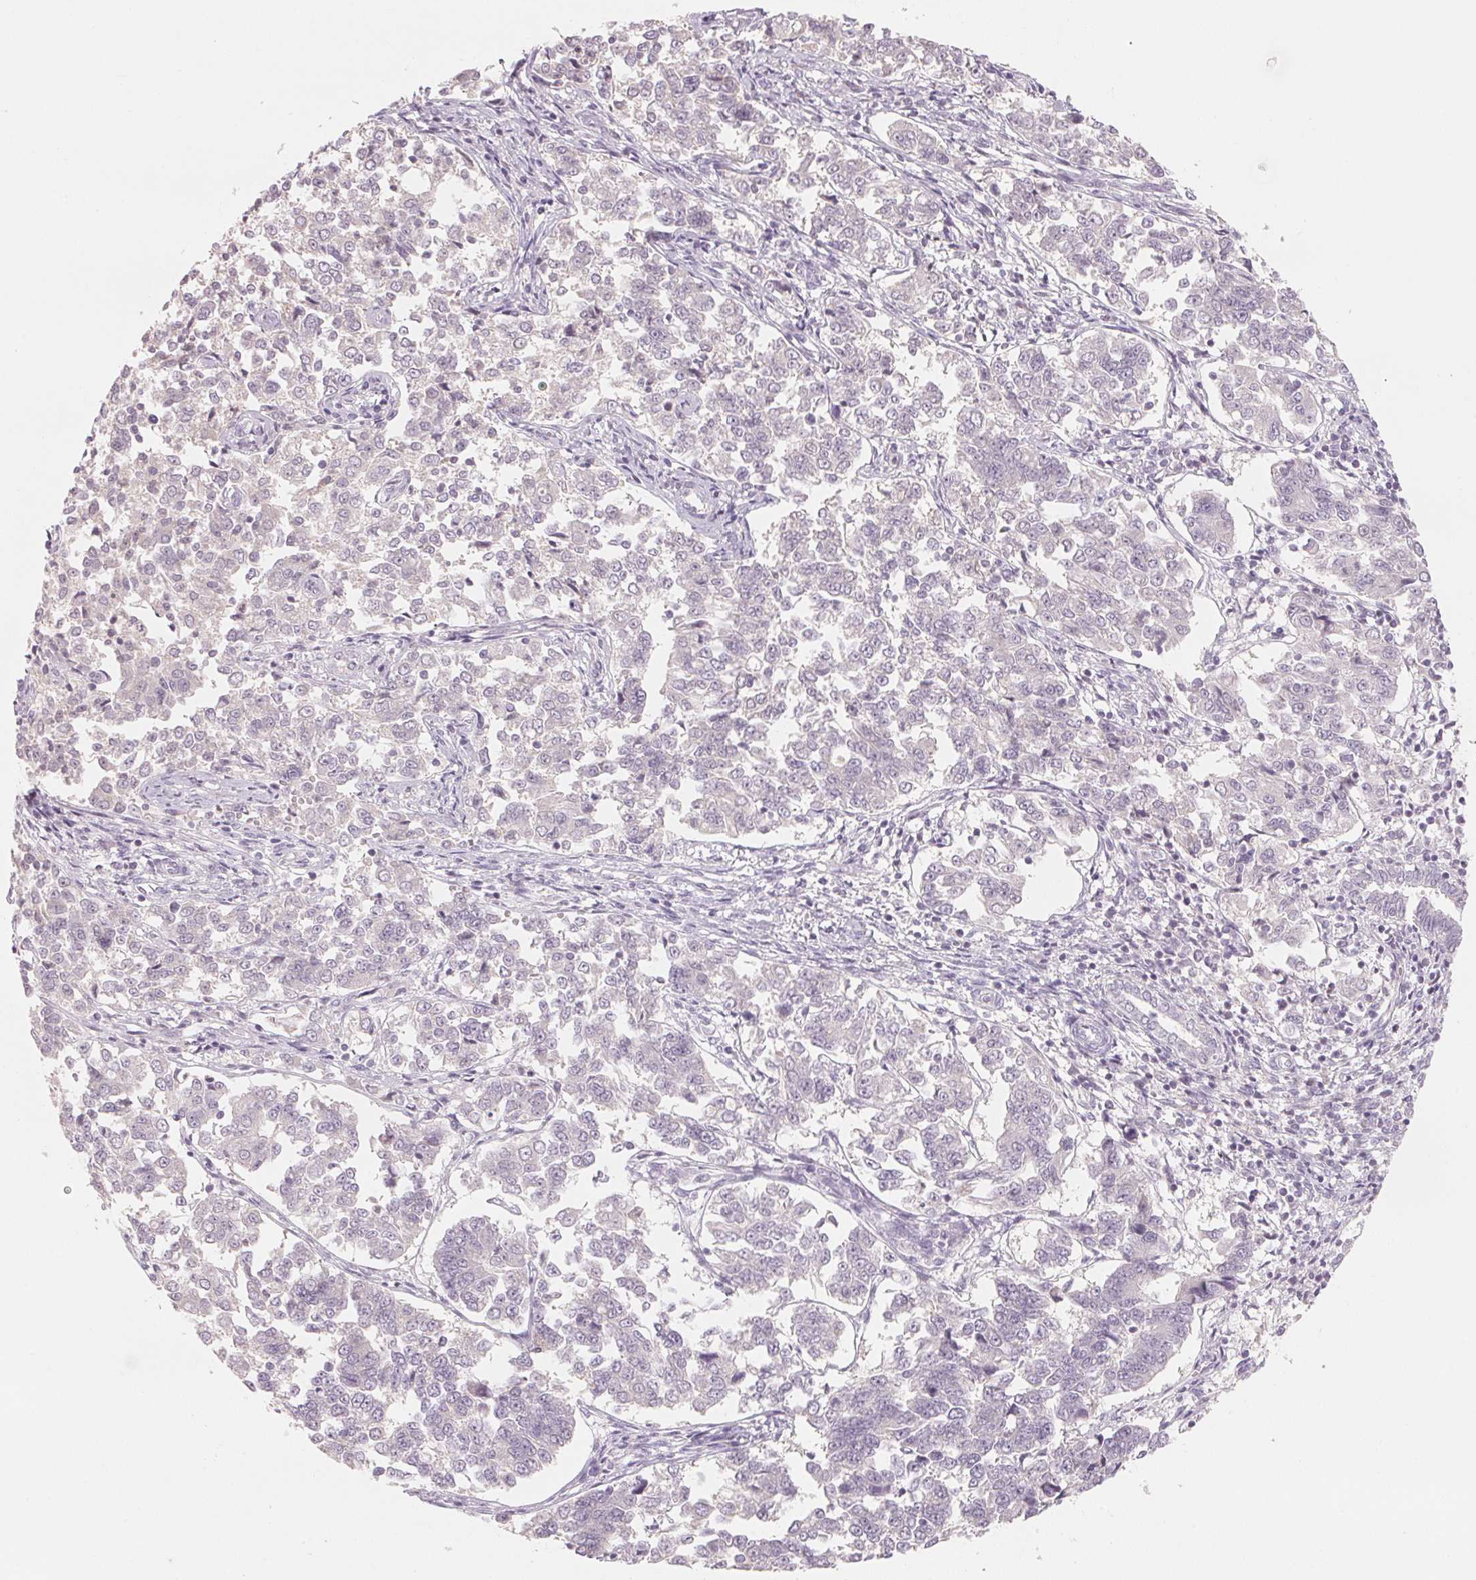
{"staining": {"intensity": "negative", "quantity": "none", "location": "none"}, "tissue": "endometrial cancer", "cell_type": "Tumor cells", "image_type": "cancer", "snomed": [{"axis": "morphology", "description": "Adenocarcinoma, NOS"}, {"axis": "topography", "description": "Endometrium"}], "caption": "Immunohistochemistry (IHC) image of adenocarcinoma (endometrial) stained for a protein (brown), which exhibits no staining in tumor cells.", "gene": "ANKRD31", "patient": {"sex": "female", "age": 43}}